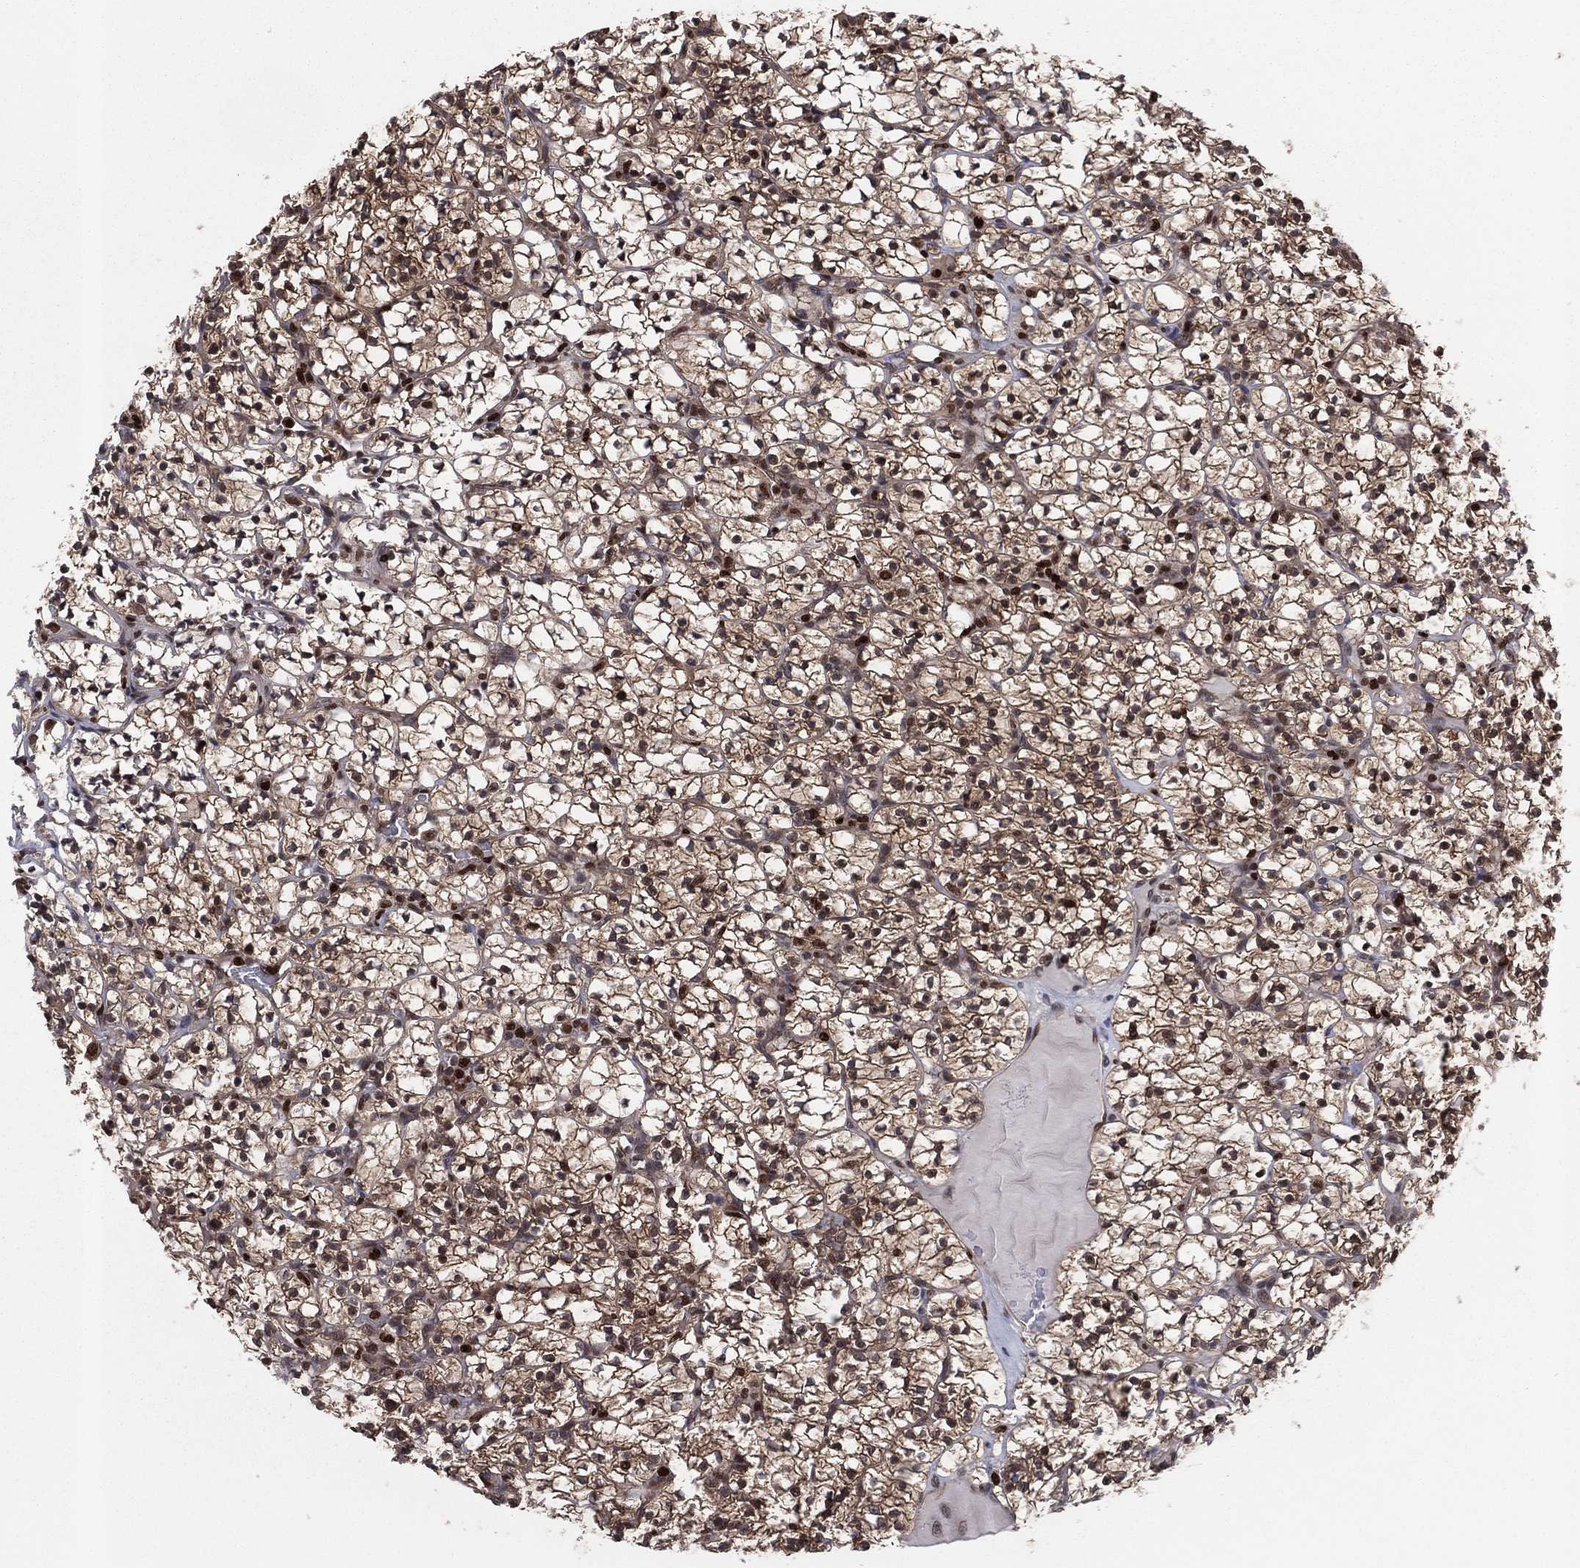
{"staining": {"intensity": "strong", "quantity": ">75%", "location": "cytoplasmic/membranous,nuclear"}, "tissue": "renal cancer", "cell_type": "Tumor cells", "image_type": "cancer", "snomed": [{"axis": "morphology", "description": "Adenocarcinoma, NOS"}, {"axis": "topography", "description": "Kidney"}], "caption": "This is a histology image of immunohistochemistry (IHC) staining of renal adenocarcinoma, which shows strong expression in the cytoplasmic/membranous and nuclear of tumor cells.", "gene": "PSMA1", "patient": {"sex": "female", "age": 89}}